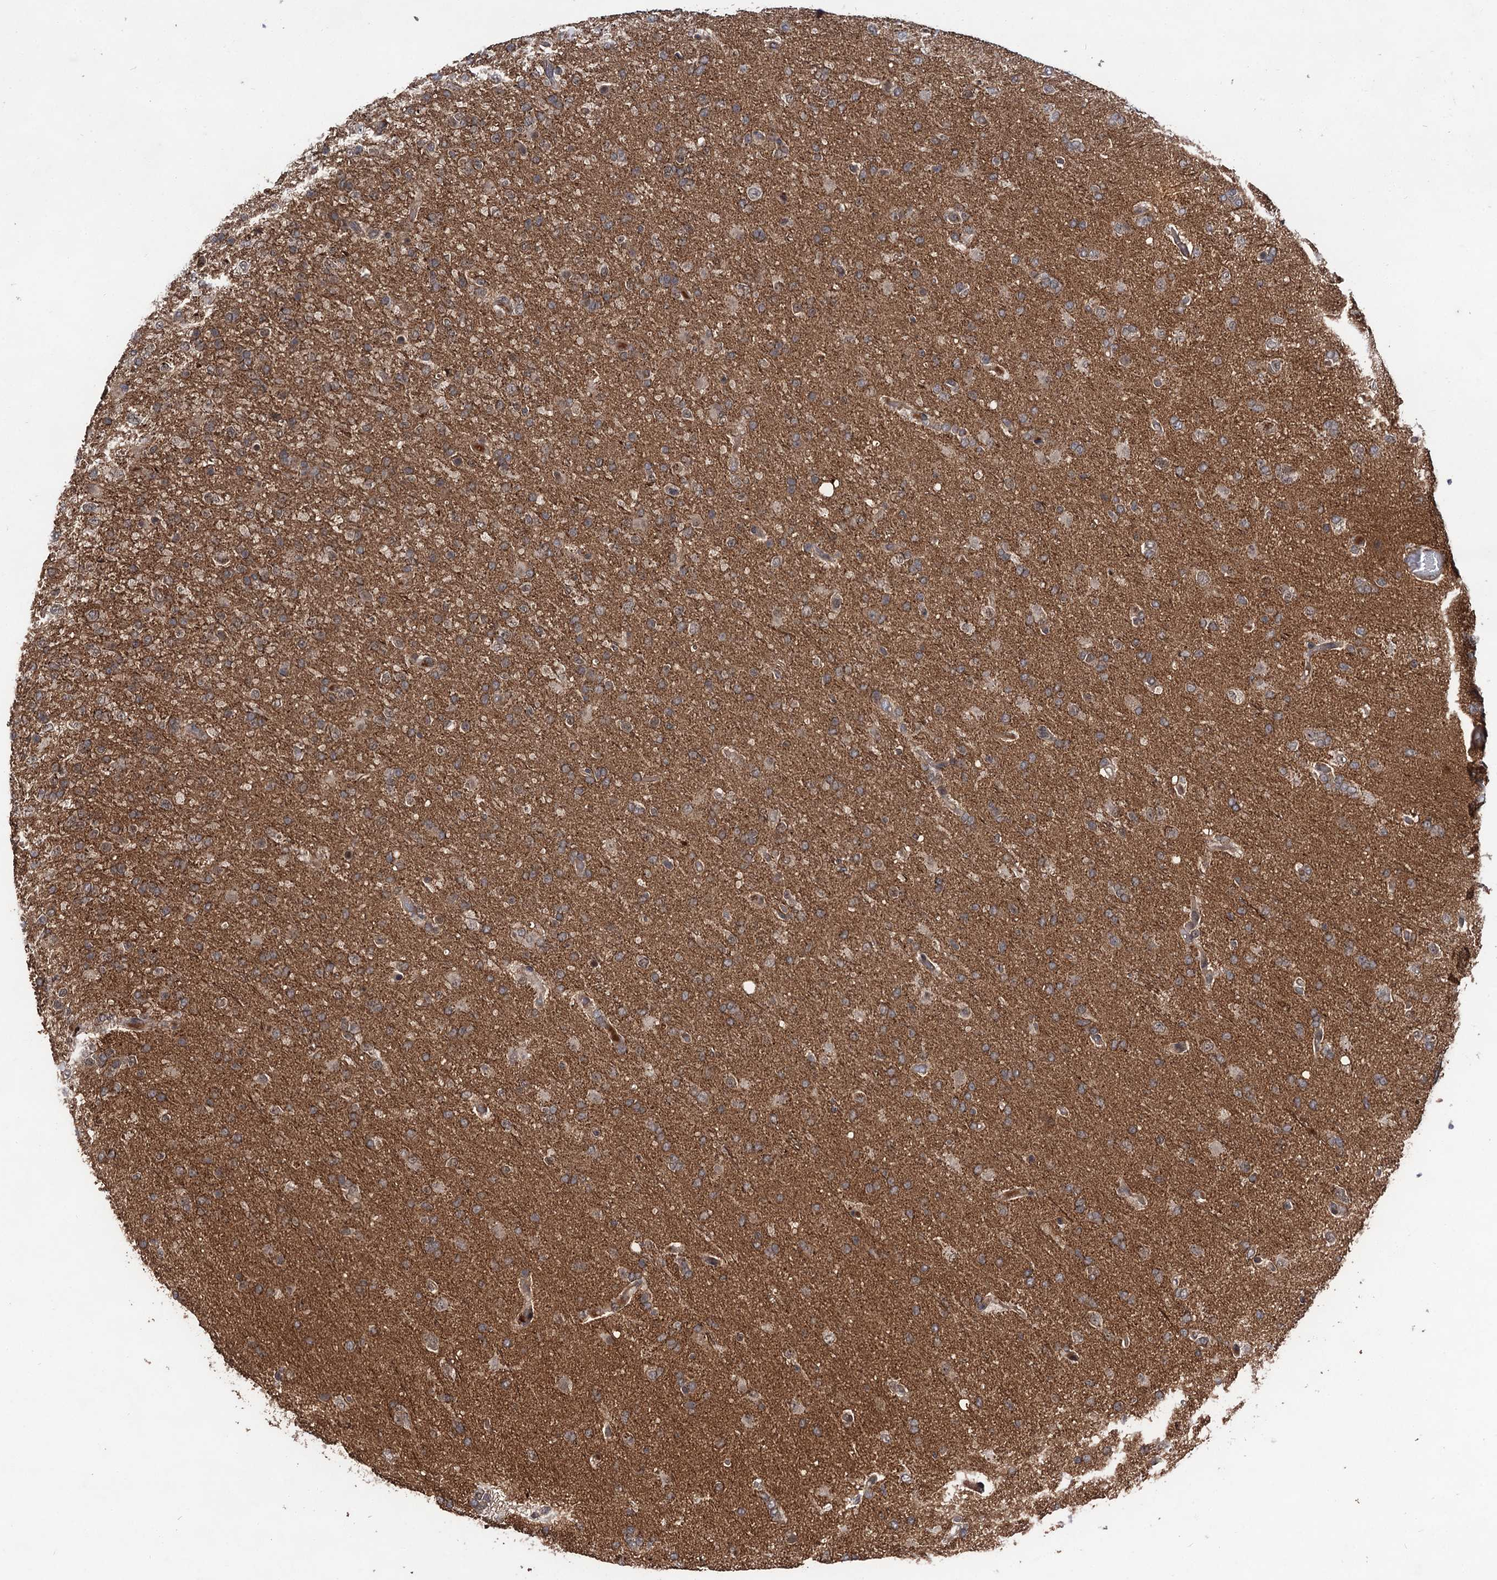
{"staining": {"intensity": "negative", "quantity": "none", "location": "none"}, "tissue": "glioma", "cell_type": "Tumor cells", "image_type": "cancer", "snomed": [{"axis": "morphology", "description": "Glioma, malignant, High grade"}, {"axis": "topography", "description": "Brain"}], "caption": "The immunohistochemistry (IHC) micrograph has no significant staining in tumor cells of glioma tissue.", "gene": "MBD6", "patient": {"sex": "female", "age": 74}}